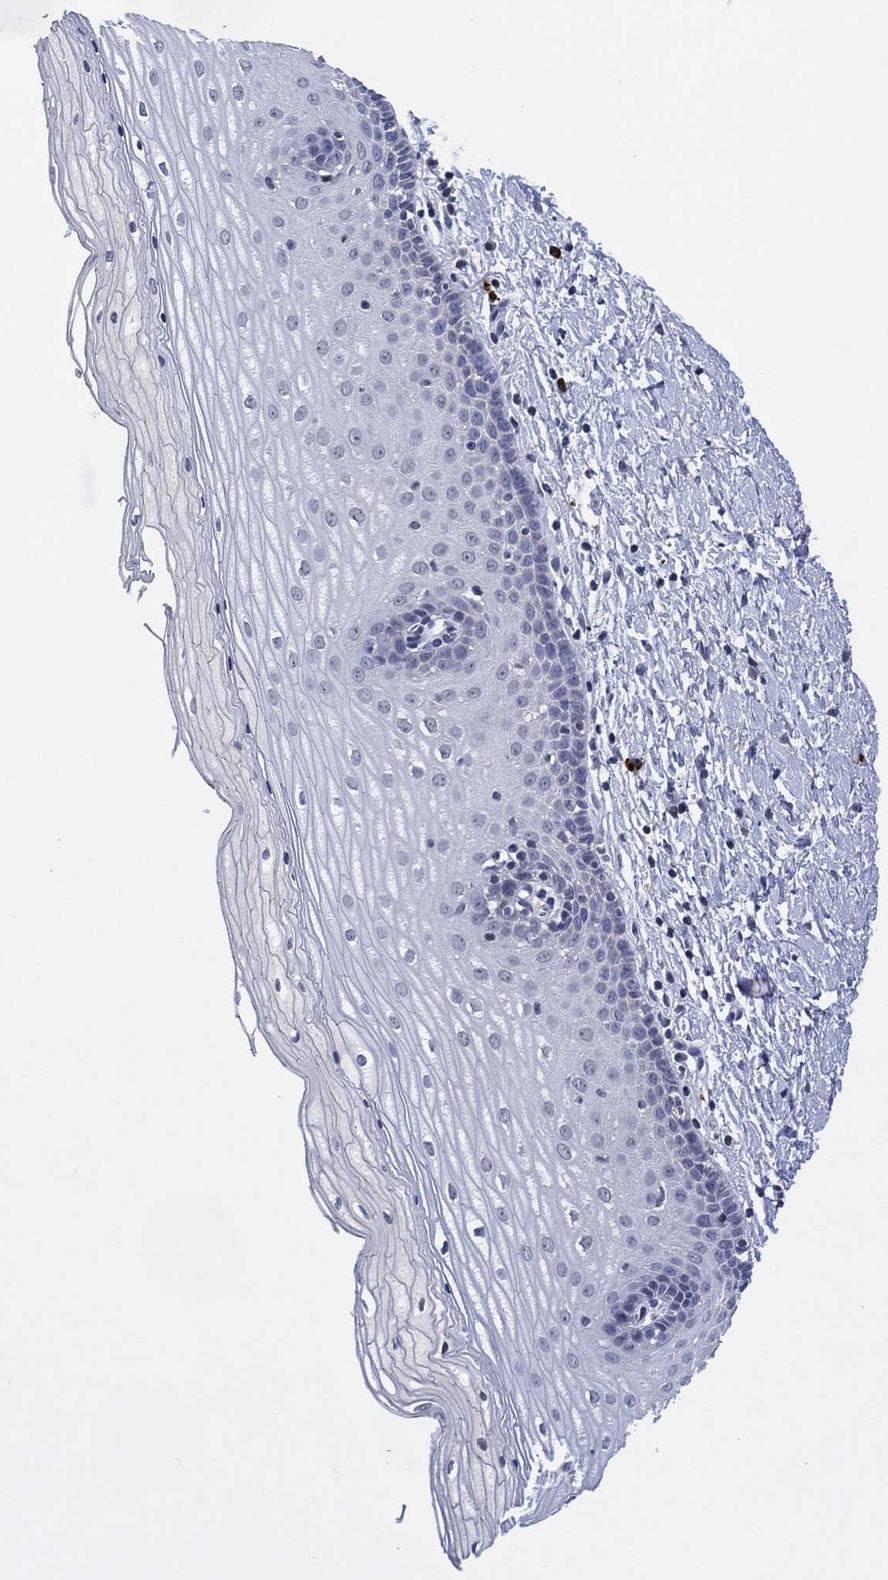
{"staining": {"intensity": "negative", "quantity": "none", "location": "none"}, "tissue": "cervix", "cell_type": "Glandular cells", "image_type": "normal", "snomed": [{"axis": "morphology", "description": "Normal tissue, NOS"}, {"axis": "topography", "description": "Cervix"}], "caption": "Immunohistochemistry of unremarkable human cervix exhibits no staining in glandular cells.", "gene": "USP26", "patient": {"sex": "female", "age": 37}}